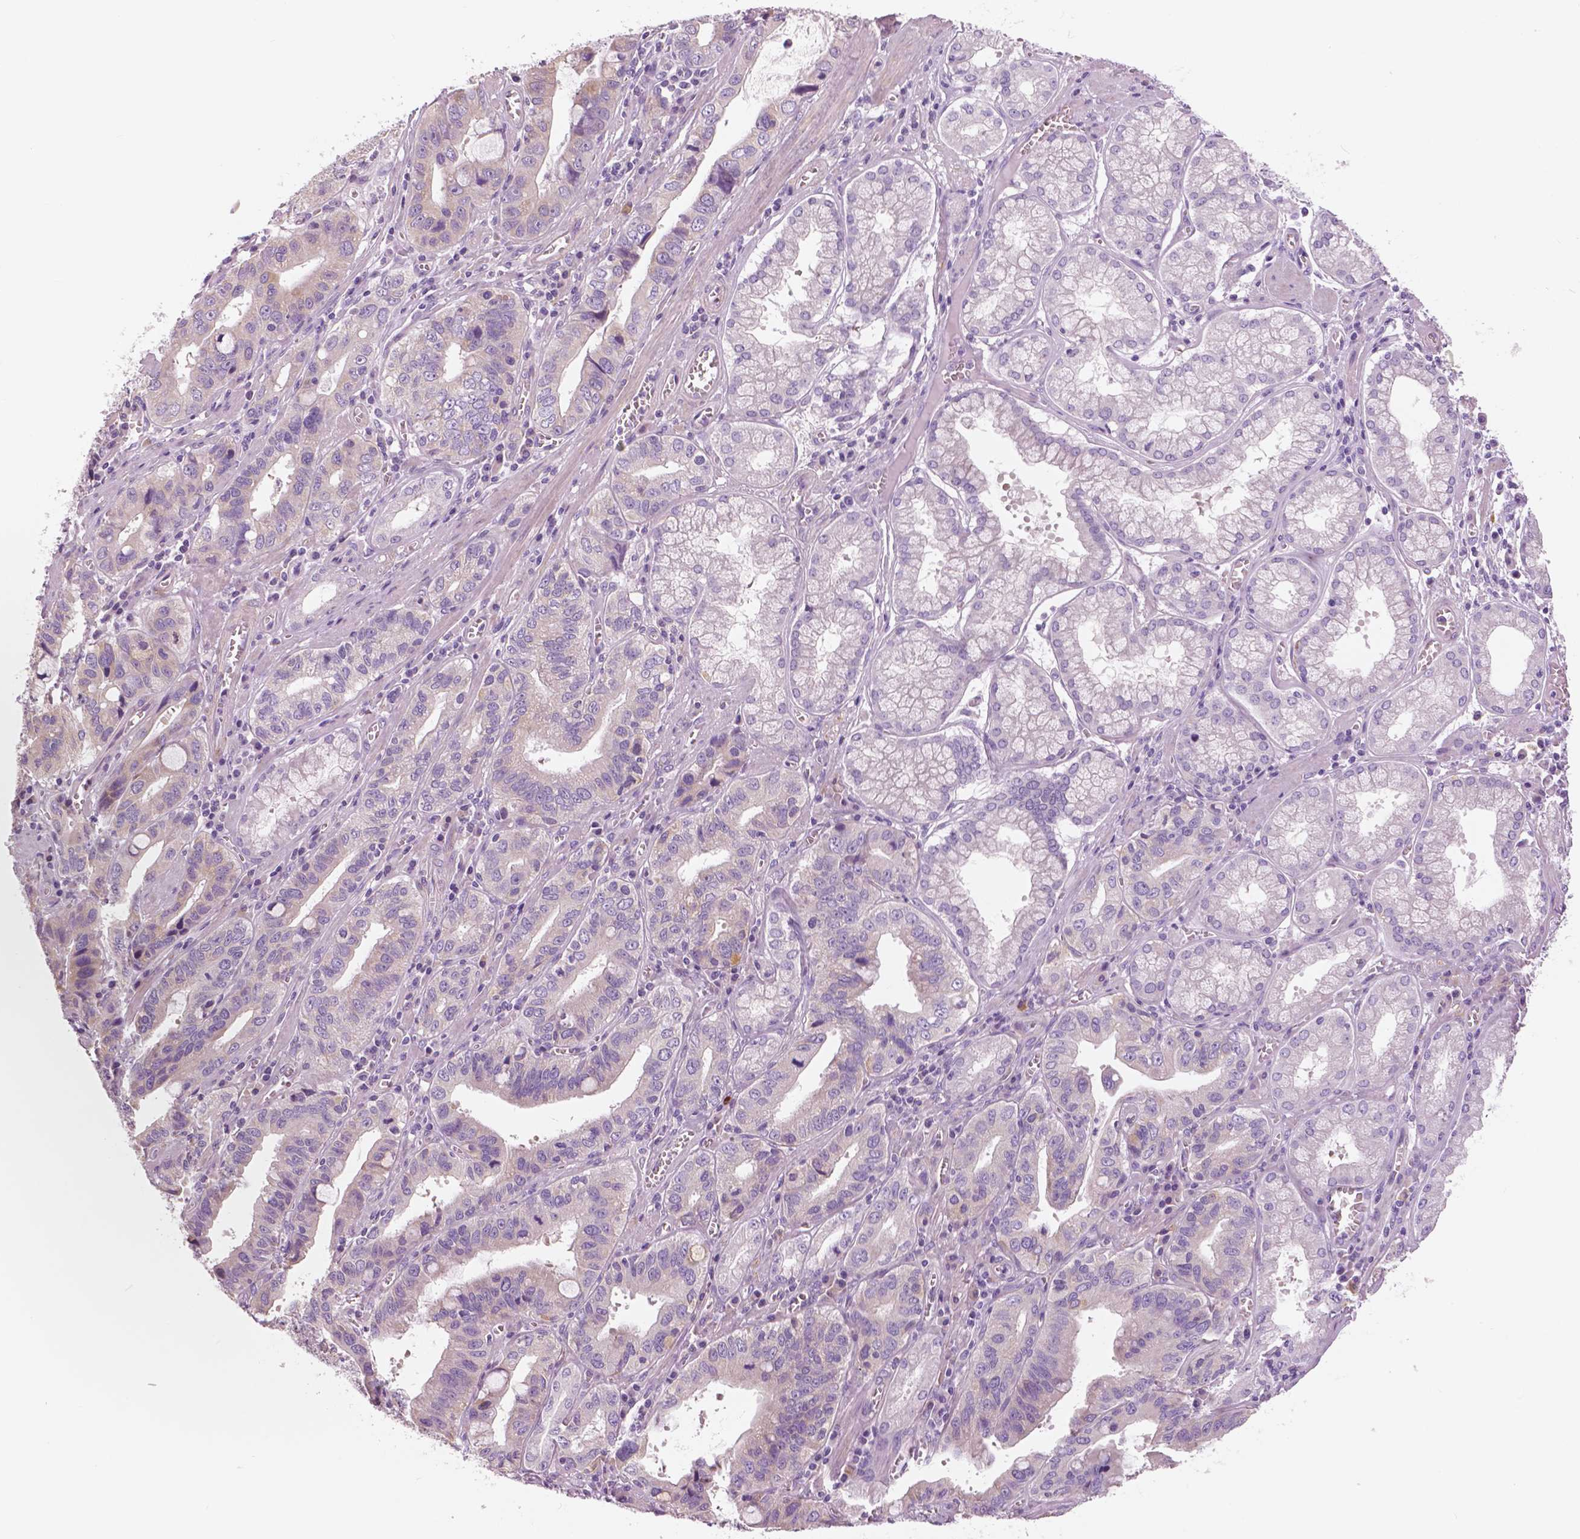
{"staining": {"intensity": "negative", "quantity": "none", "location": "none"}, "tissue": "stomach cancer", "cell_type": "Tumor cells", "image_type": "cancer", "snomed": [{"axis": "morphology", "description": "Adenocarcinoma, NOS"}, {"axis": "topography", "description": "Stomach, lower"}], "caption": "Tumor cells are negative for protein expression in human adenocarcinoma (stomach).", "gene": "SERPINI1", "patient": {"sex": "female", "age": 76}}